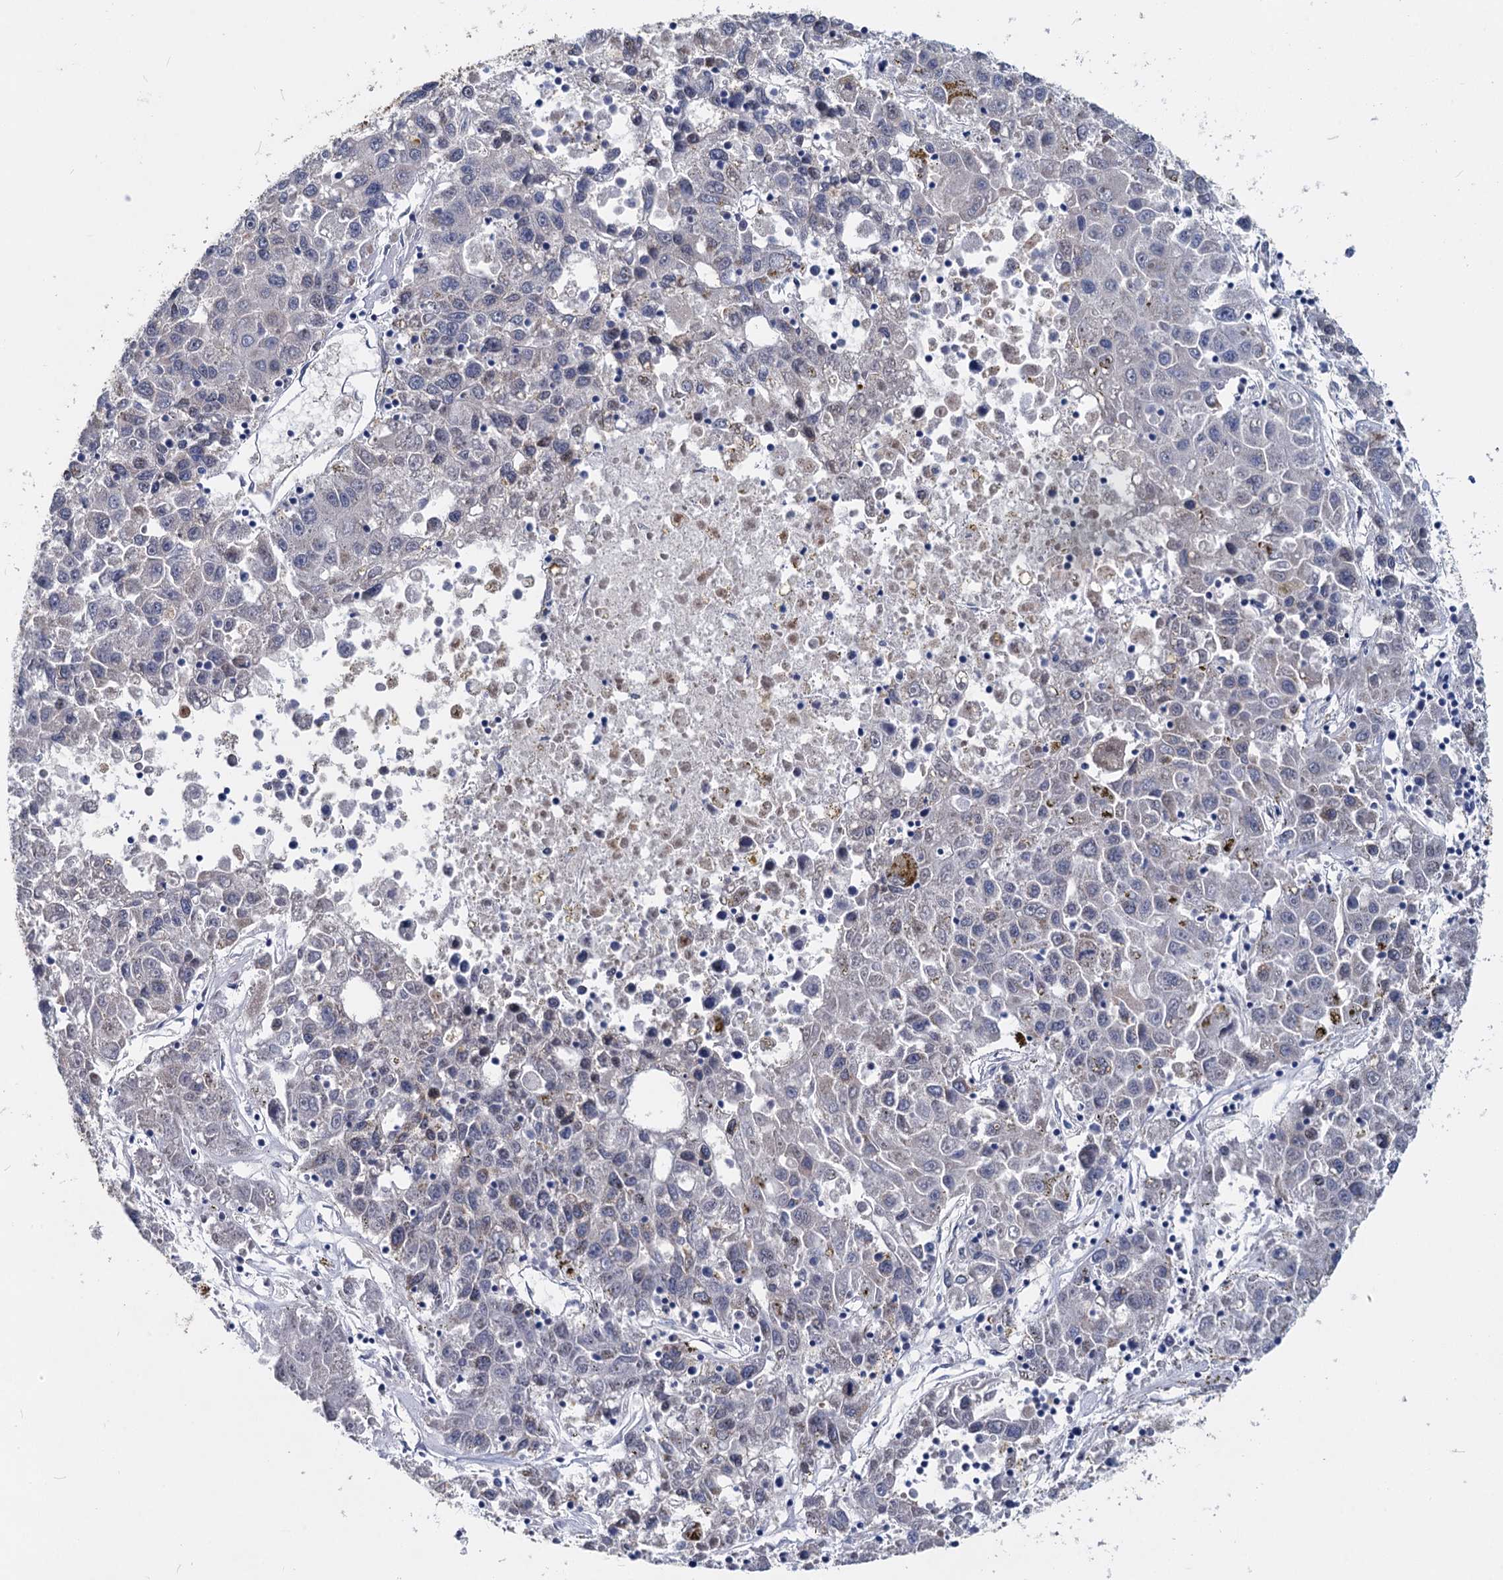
{"staining": {"intensity": "negative", "quantity": "none", "location": "none"}, "tissue": "liver cancer", "cell_type": "Tumor cells", "image_type": "cancer", "snomed": [{"axis": "morphology", "description": "Carcinoma, Hepatocellular, NOS"}, {"axis": "topography", "description": "Liver"}], "caption": "IHC photomicrograph of liver hepatocellular carcinoma stained for a protein (brown), which demonstrates no positivity in tumor cells.", "gene": "GSTM3", "patient": {"sex": "male", "age": 49}}